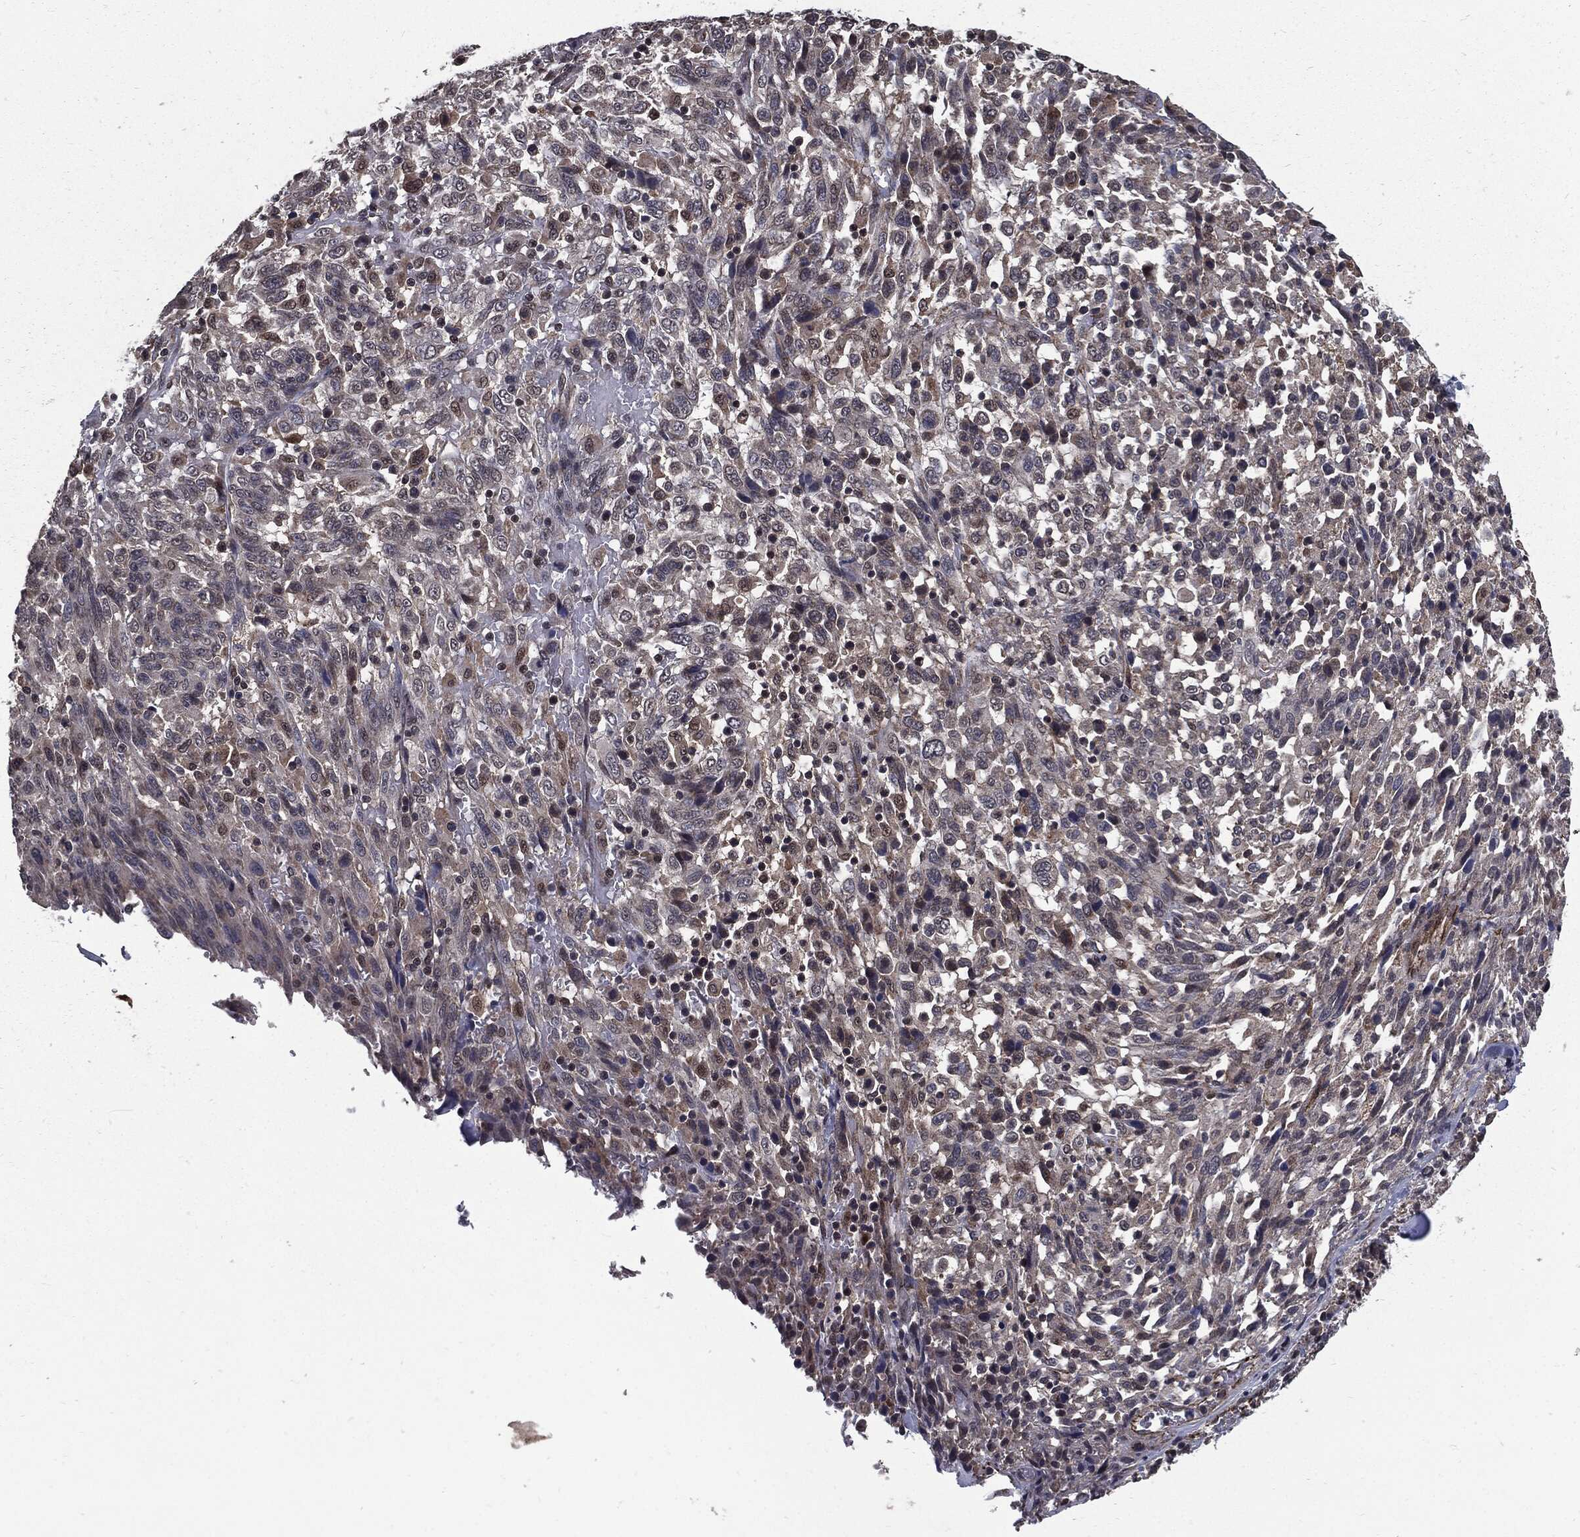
{"staining": {"intensity": "negative", "quantity": "none", "location": "none"}, "tissue": "melanoma", "cell_type": "Tumor cells", "image_type": "cancer", "snomed": [{"axis": "morphology", "description": "Malignant melanoma, NOS"}, {"axis": "topography", "description": "Skin"}], "caption": "Melanoma was stained to show a protein in brown. There is no significant positivity in tumor cells. The staining was performed using DAB to visualize the protein expression in brown, while the nuclei were stained in blue with hematoxylin (Magnification: 20x).", "gene": "PTPA", "patient": {"sex": "female", "age": 91}}